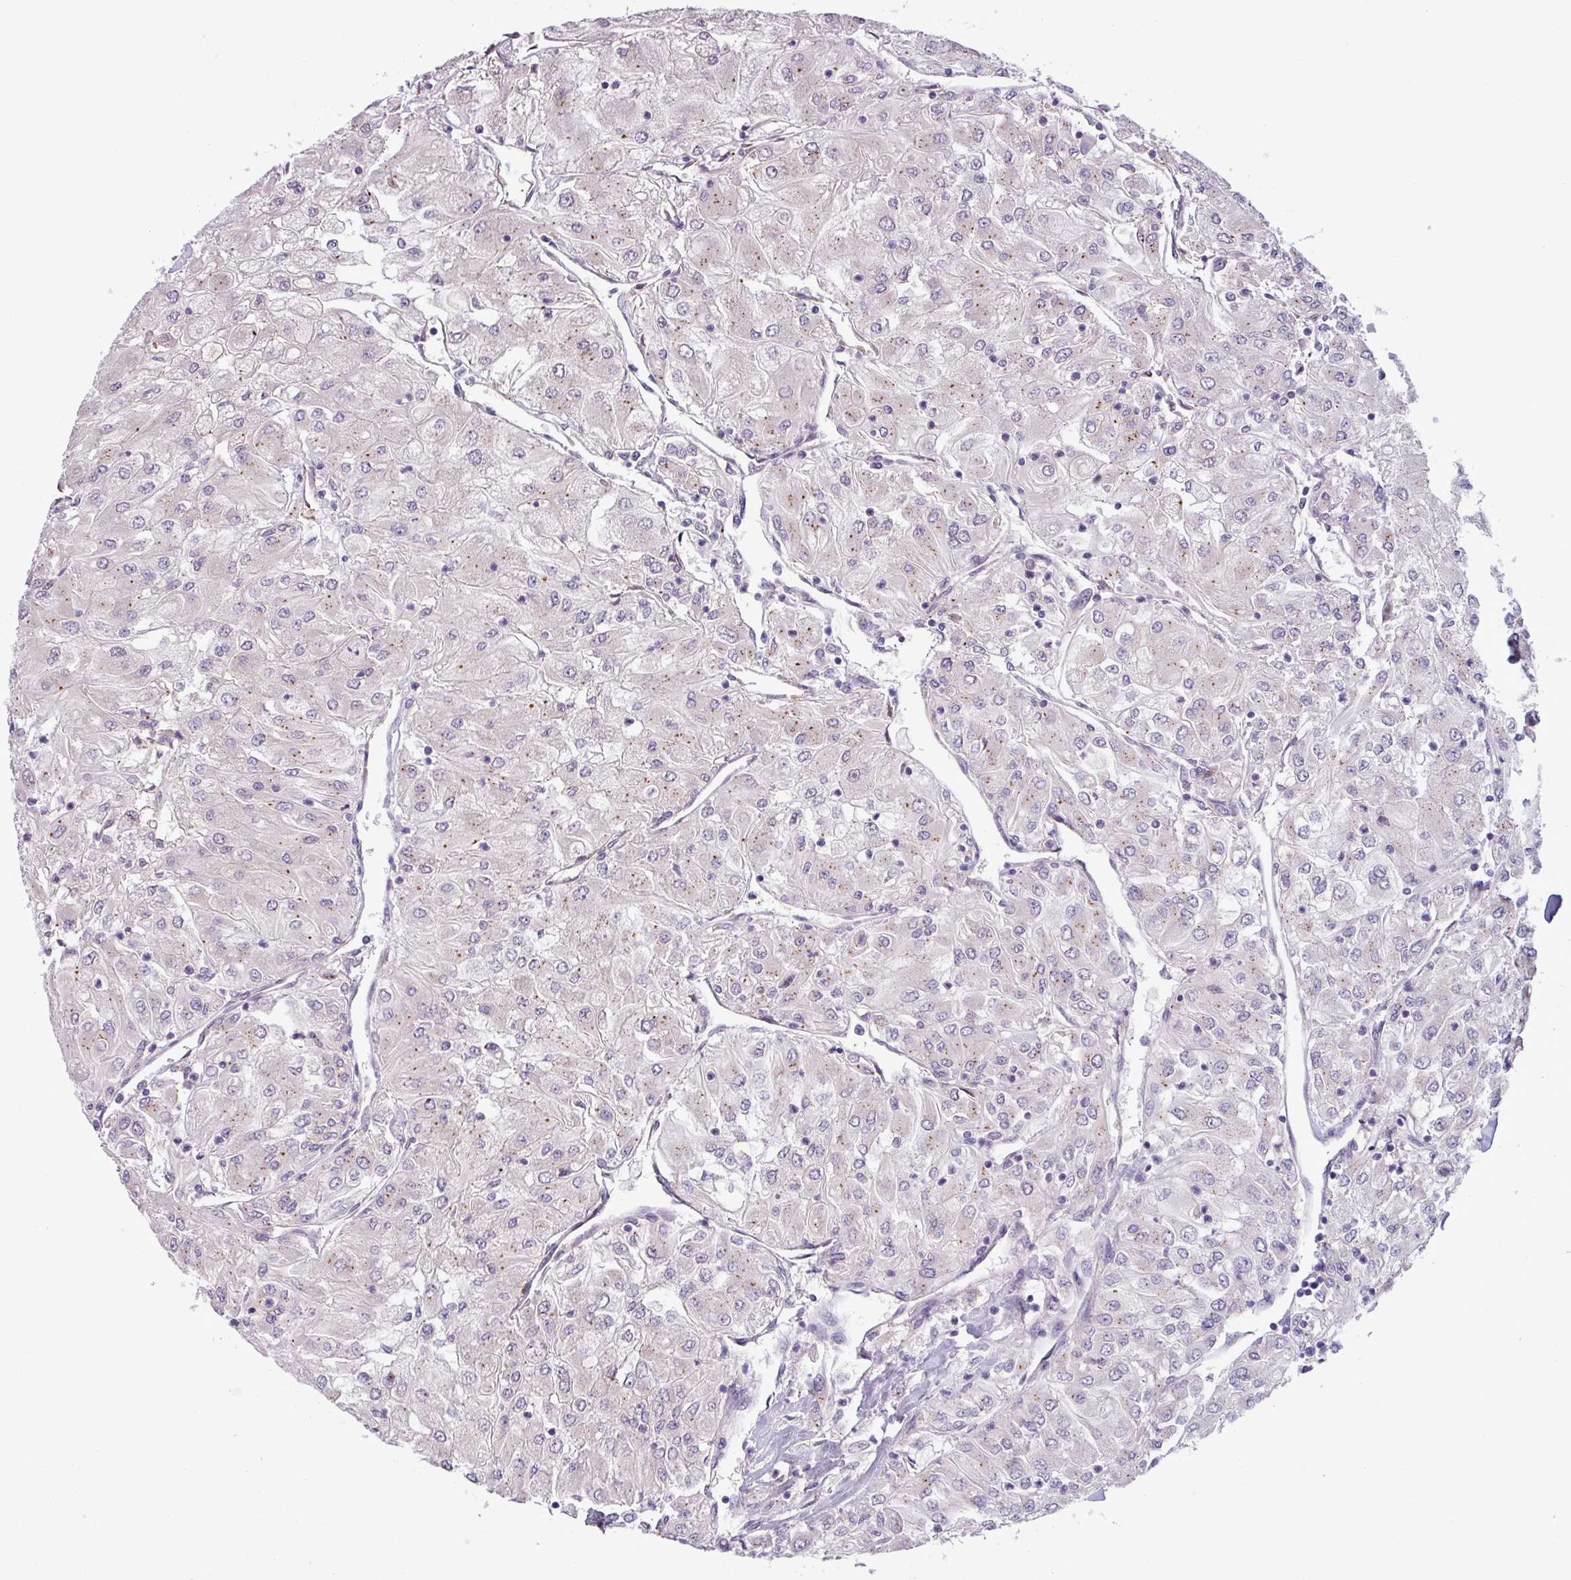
{"staining": {"intensity": "negative", "quantity": "none", "location": "none"}, "tissue": "renal cancer", "cell_type": "Tumor cells", "image_type": "cancer", "snomed": [{"axis": "morphology", "description": "Adenocarcinoma, NOS"}, {"axis": "topography", "description": "Kidney"}], "caption": "The IHC histopathology image has no significant positivity in tumor cells of renal cancer tissue. (Immunohistochemistry (ihc), brightfield microscopy, high magnification).", "gene": "C20orf27", "patient": {"sex": "male", "age": 80}}